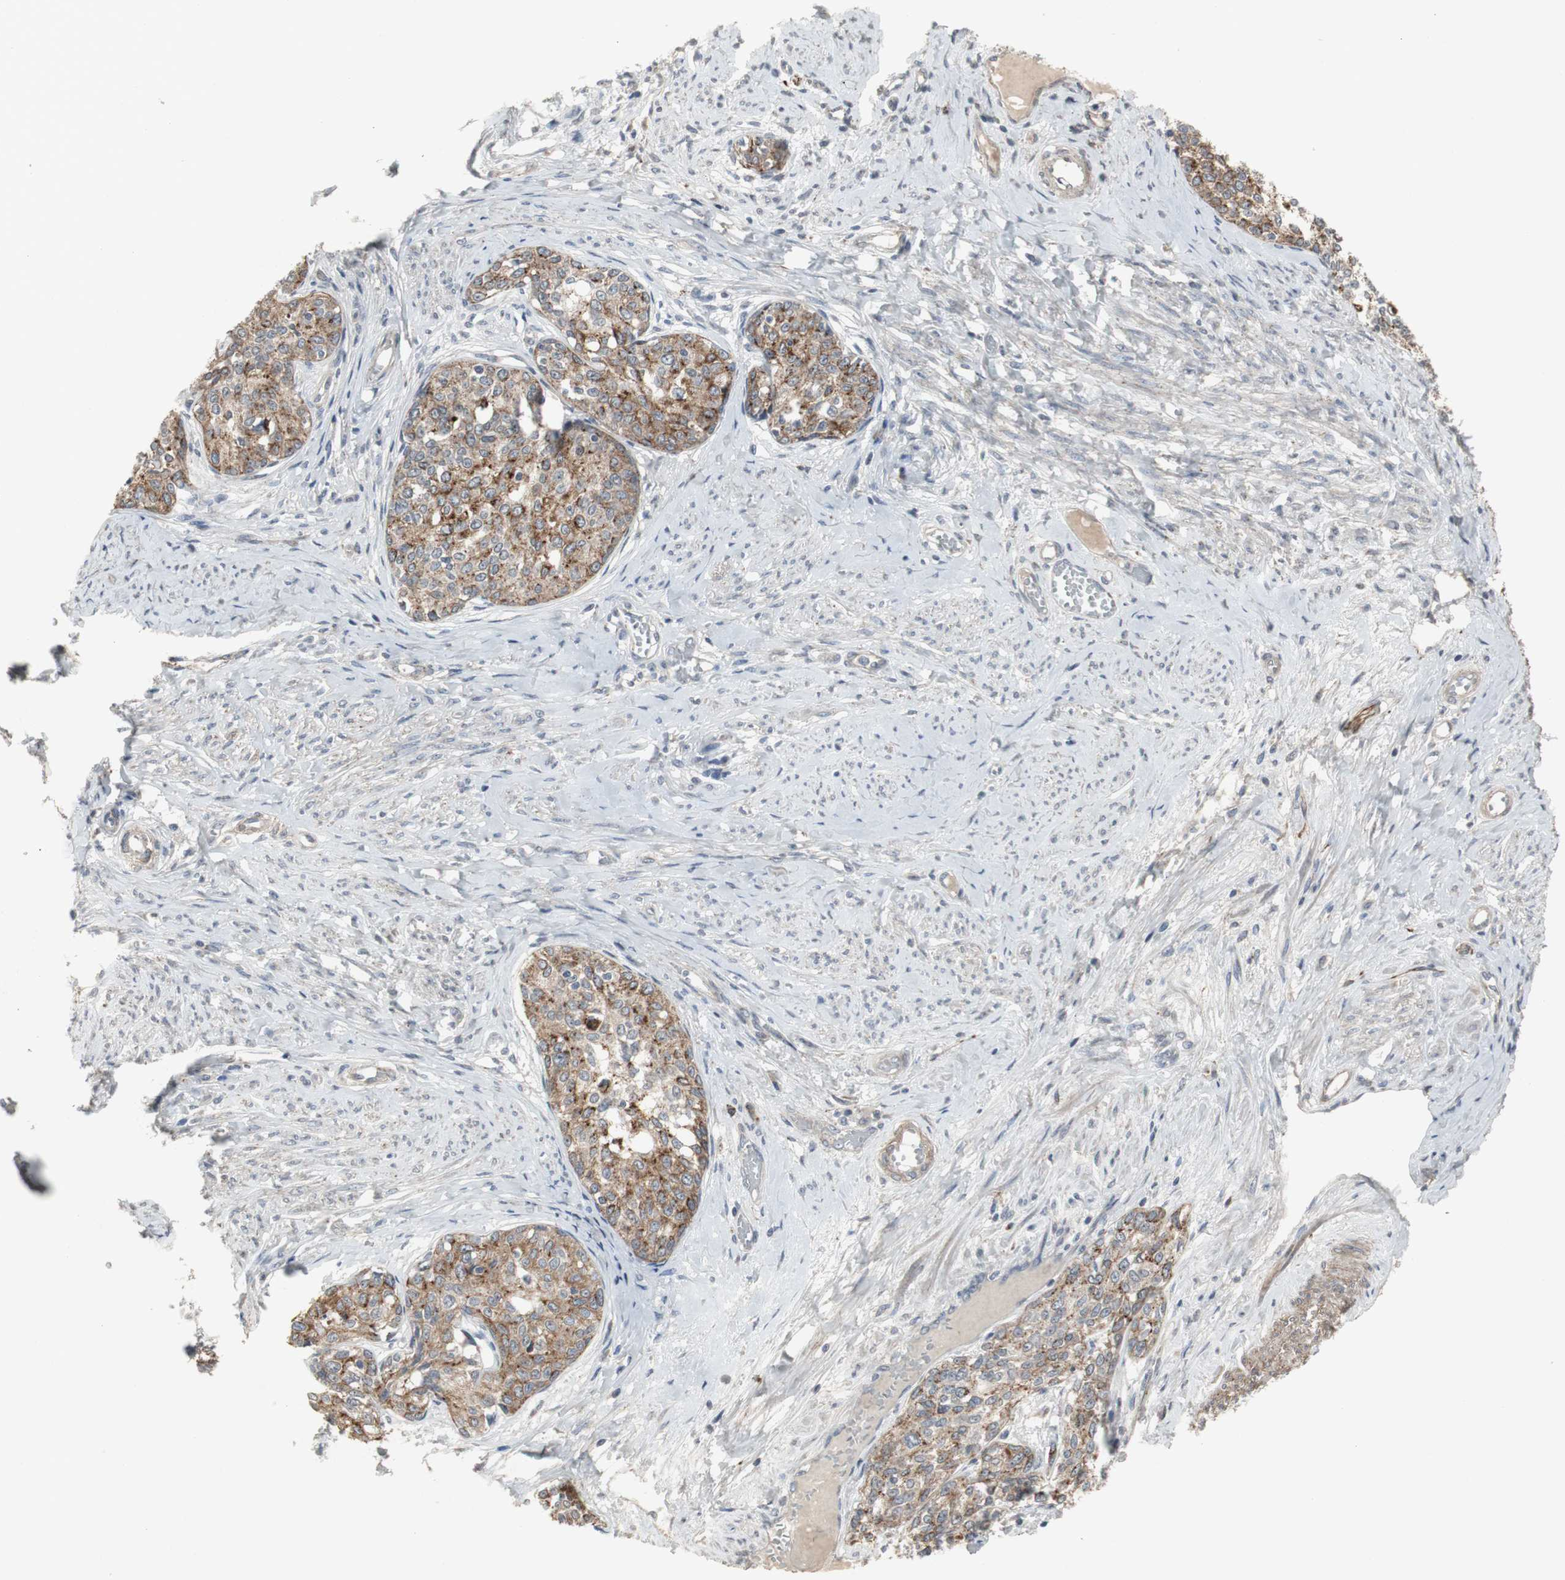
{"staining": {"intensity": "strong", "quantity": ">75%", "location": "cytoplasmic/membranous"}, "tissue": "cervical cancer", "cell_type": "Tumor cells", "image_type": "cancer", "snomed": [{"axis": "morphology", "description": "Squamous cell carcinoma, NOS"}, {"axis": "morphology", "description": "Adenocarcinoma, NOS"}, {"axis": "topography", "description": "Cervix"}], "caption": "Immunohistochemical staining of human cervical cancer shows high levels of strong cytoplasmic/membranous protein expression in about >75% of tumor cells.", "gene": "GBA1", "patient": {"sex": "female", "age": 52}}